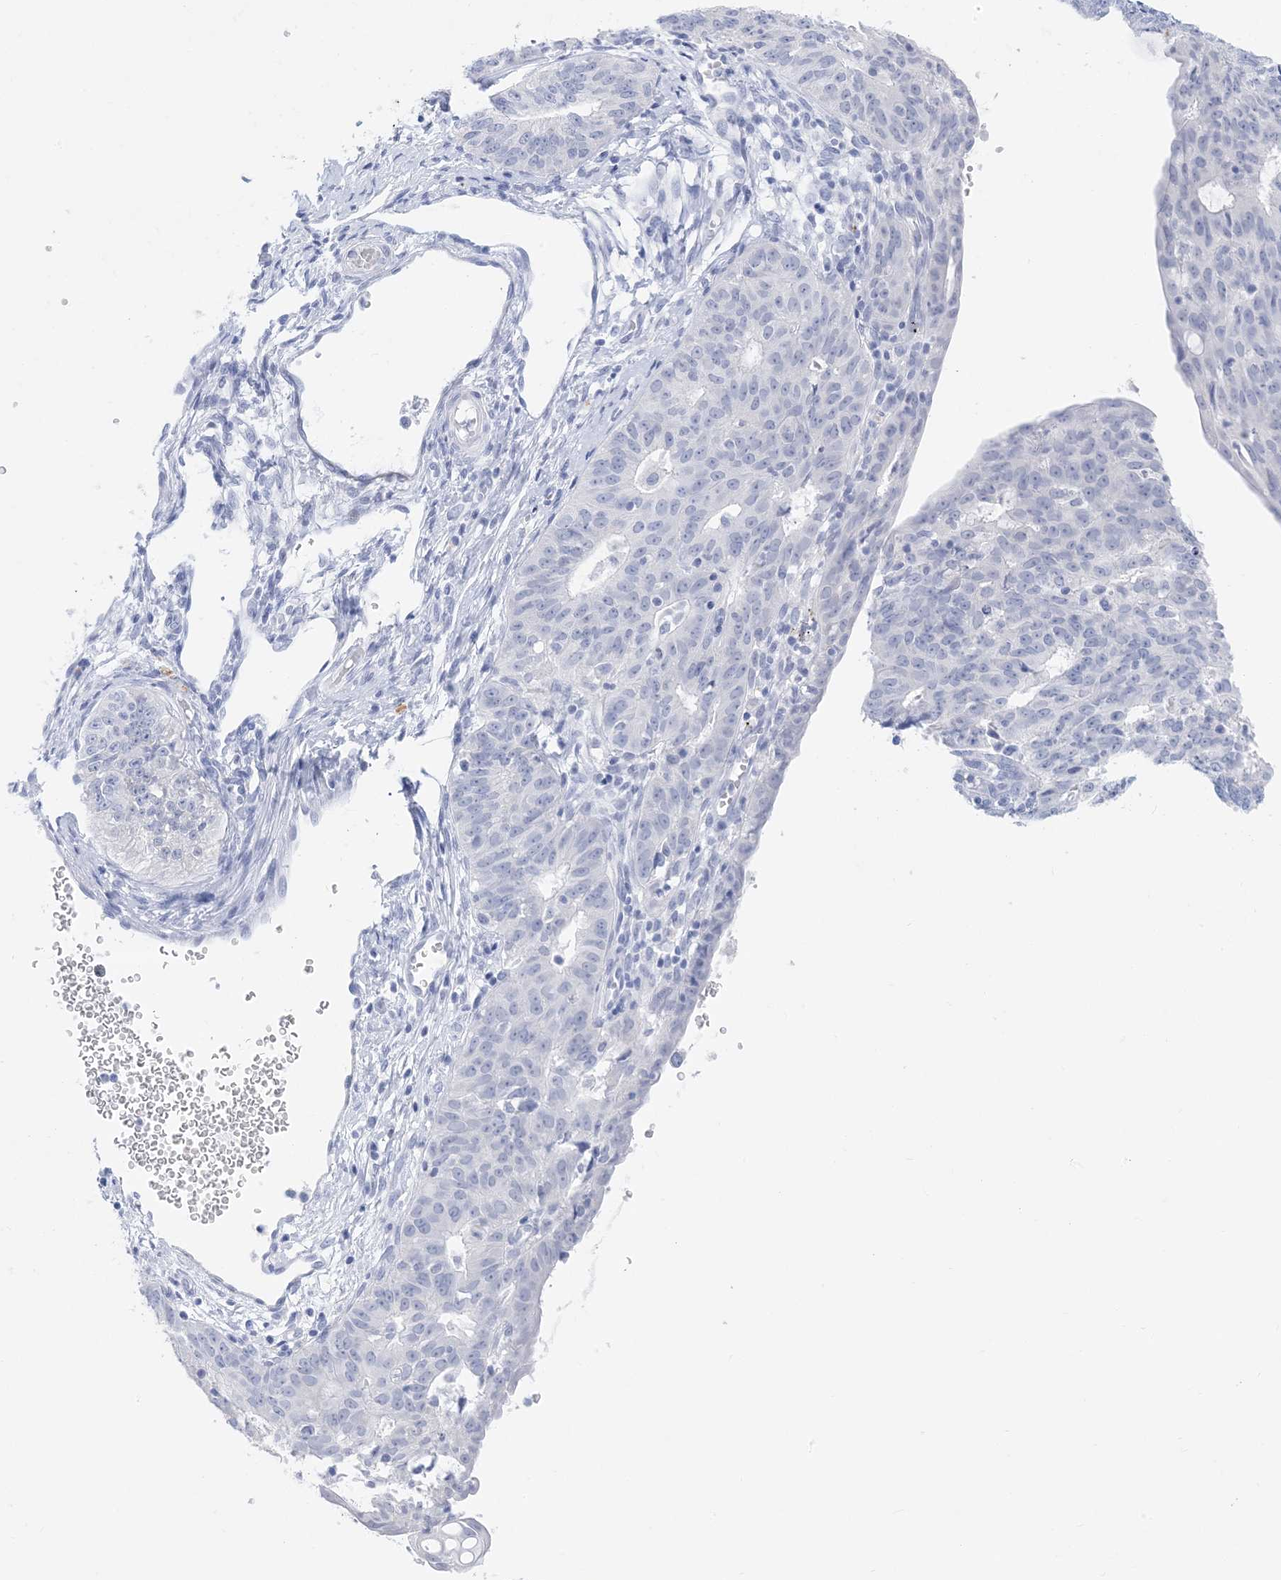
{"staining": {"intensity": "negative", "quantity": "none", "location": "none"}, "tissue": "endometrial cancer", "cell_type": "Tumor cells", "image_type": "cancer", "snomed": [{"axis": "morphology", "description": "Adenocarcinoma, NOS"}, {"axis": "topography", "description": "Endometrium"}], "caption": "The image shows no staining of tumor cells in endometrial cancer. (DAB immunohistochemistry with hematoxylin counter stain).", "gene": "SH3YL1", "patient": {"sex": "female", "age": 32}}